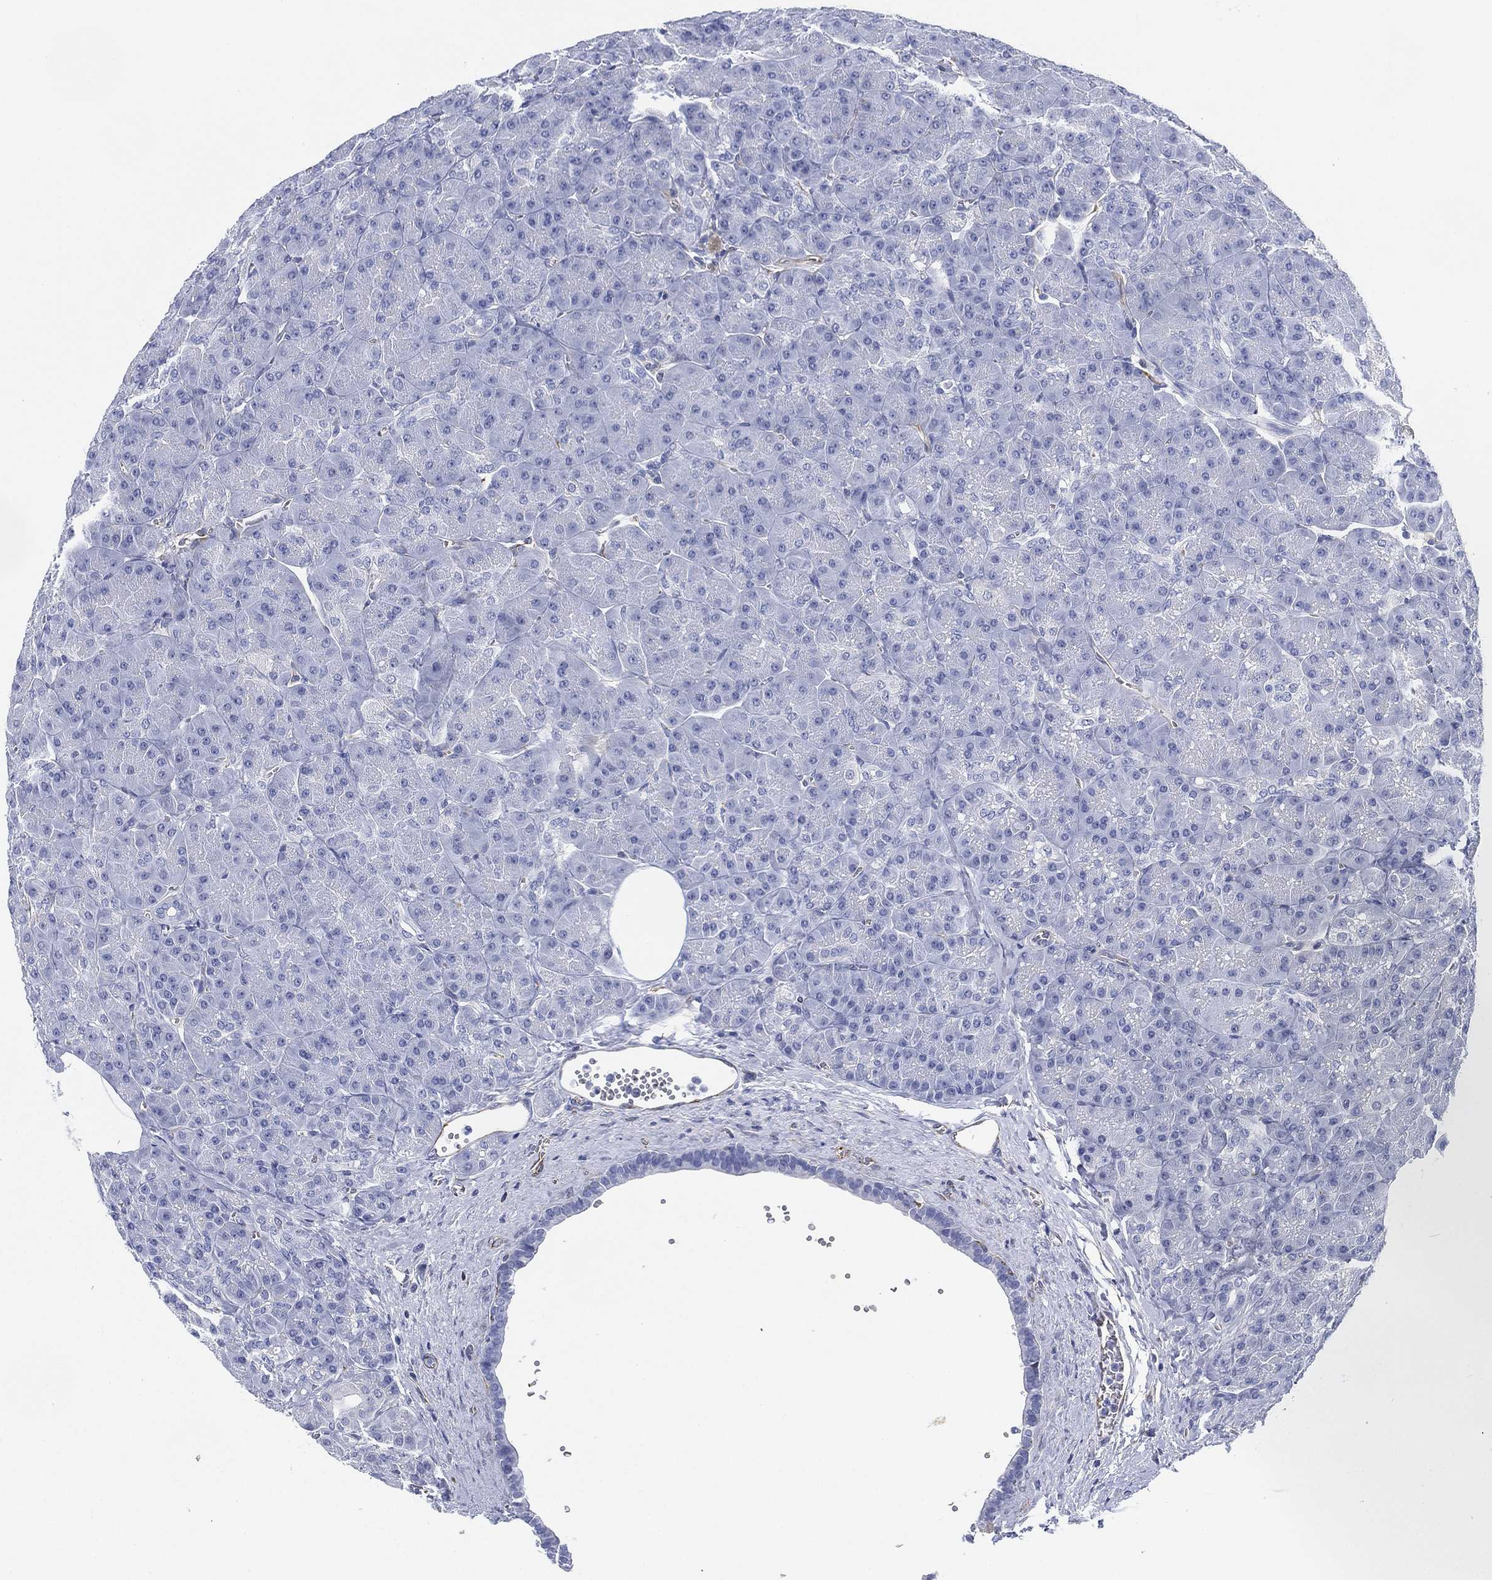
{"staining": {"intensity": "negative", "quantity": "none", "location": "none"}, "tissue": "pancreas", "cell_type": "Exocrine glandular cells", "image_type": "normal", "snomed": [{"axis": "morphology", "description": "Normal tissue, NOS"}, {"axis": "topography", "description": "Pancreas"}], "caption": "Photomicrograph shows no protein expression in exocrine glandular cells of unremarkable pancreas.", "gene": "PSKH2", "patient": {"sex": "male", "age": 57}}